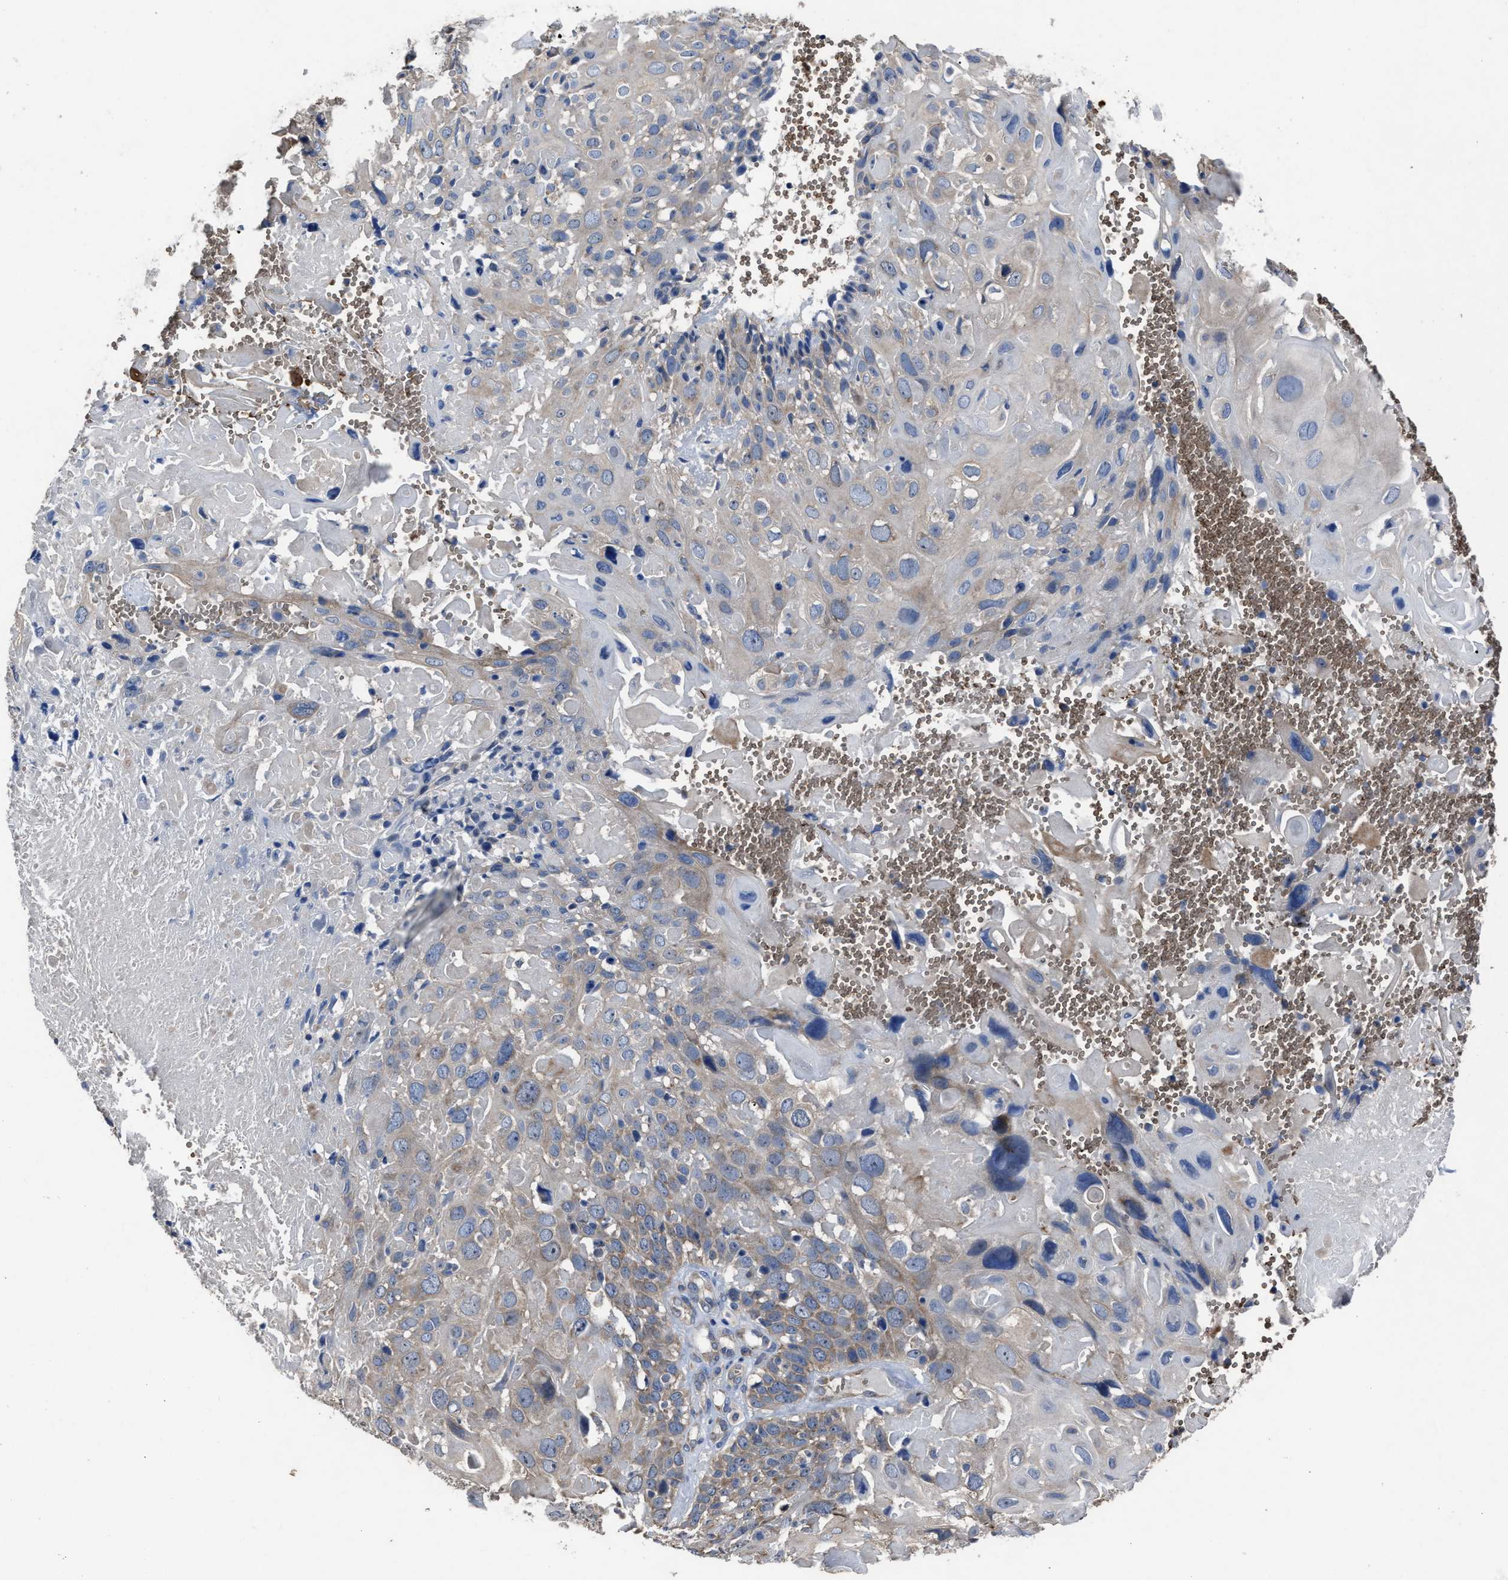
{"staining": {"intensity": "moderate", "quantity": "<25%", "location": "cytoplasmic/membranous"}, "tissue": "cervical cancer", "cell_type": "Tumor cells", "image_type": "cancer", "snomed": [{"axis": "morphology", "description": "Squamous cell carcinoma, NOS"}, {"axis": "topography", "description": "Cervix"}], "caption": "Immunohistochemical staining of cervical squamous cell carcinoma reveals moderate cytoplasmic/membranous protein expression in about <25% of tumor cells. (DAB (3,3'-diaminobenzidine) IHC, brown staining for protein, blue staining for nuclei).", "gene": "UPF1", "patient": {"sex": "female", "age": 74}}